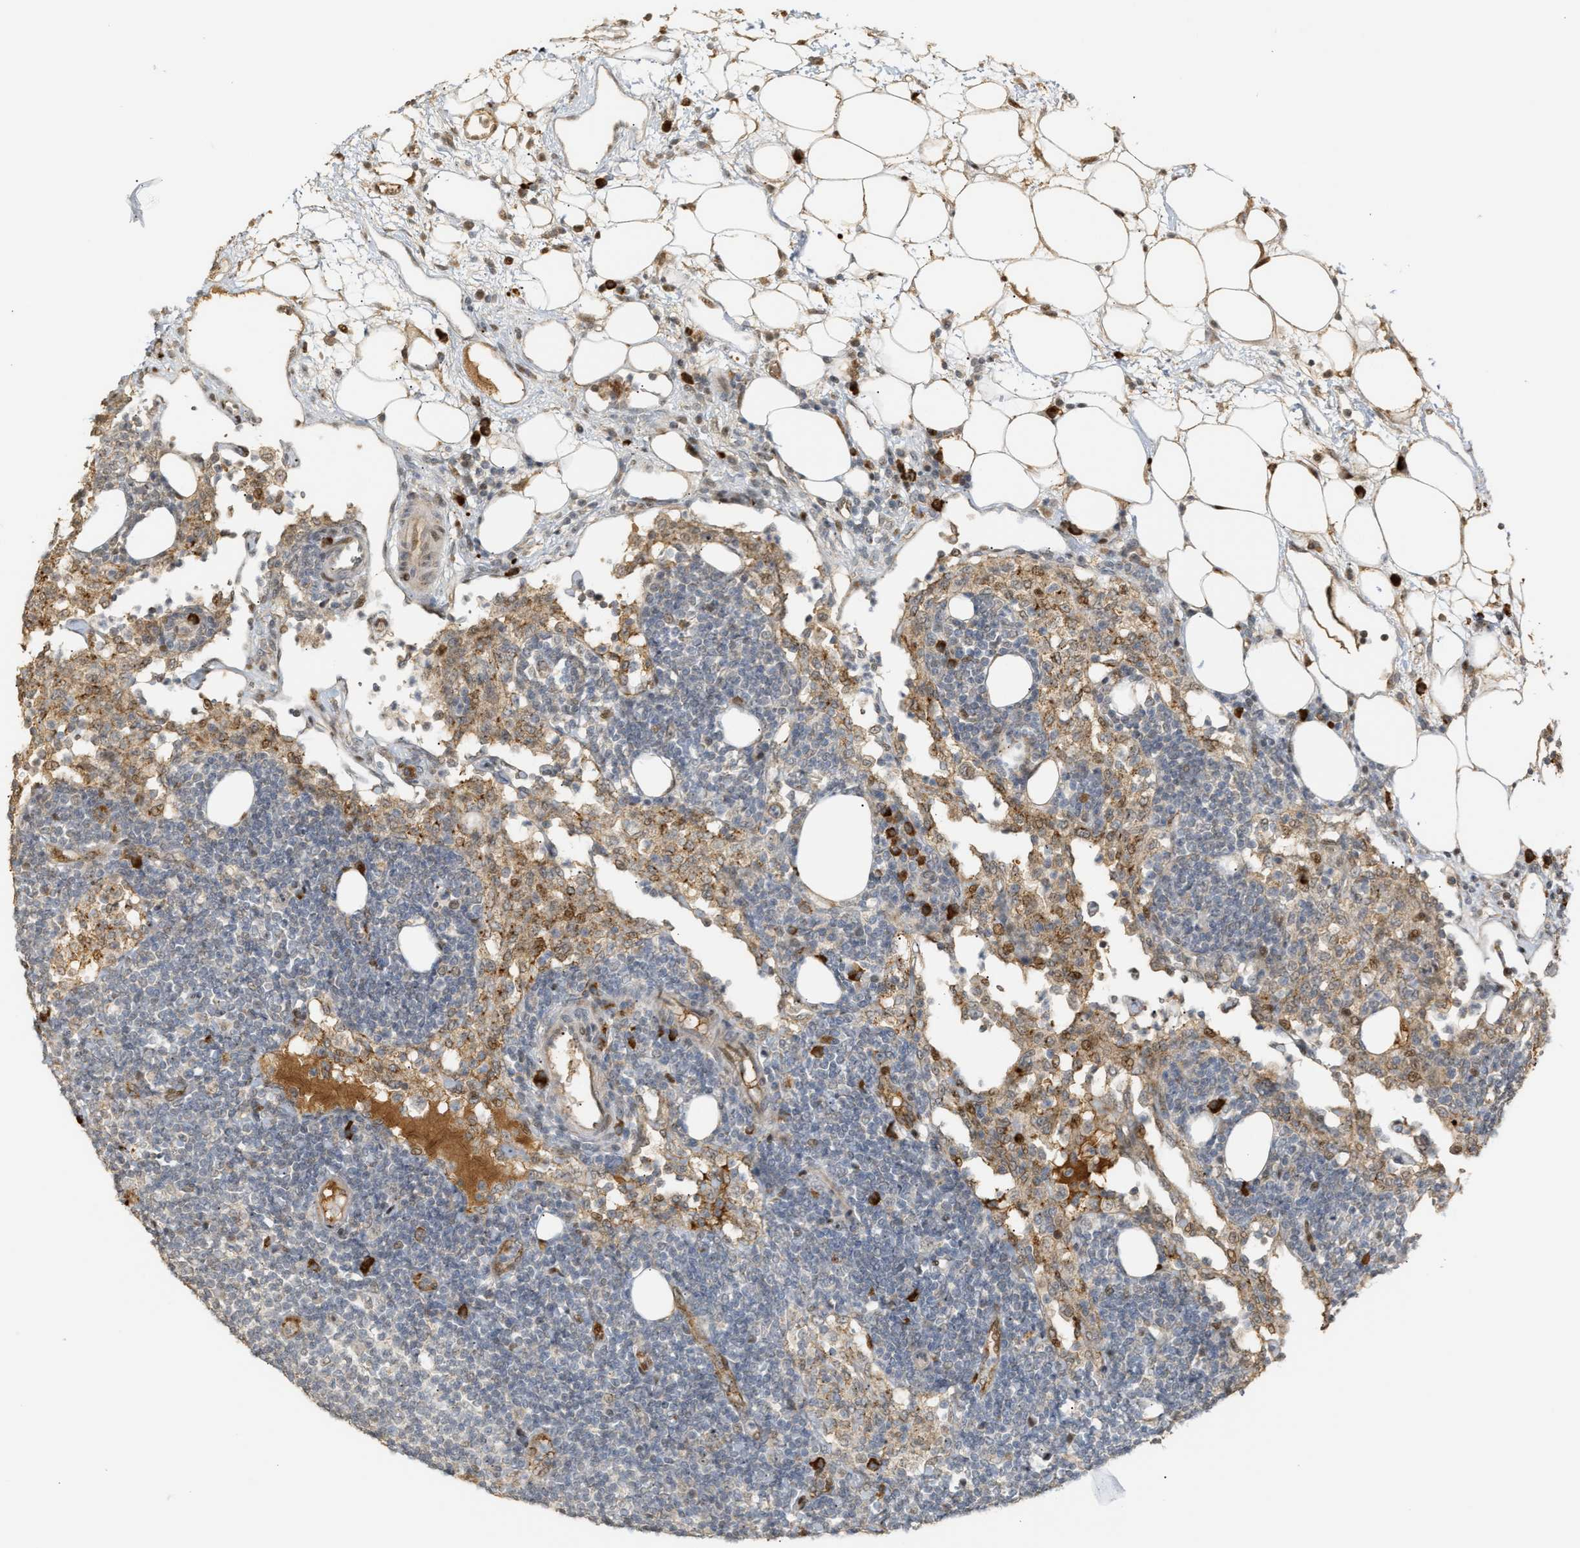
{"staining": {"intensity": "moderate", "quantity": "<25%", "location": "cytoplasmic/membranous"}, "tissue": "lymph node", "cell_type": "Germinal center cells", "image_type": "normal", "snomed": [{"axis": "morphology", "description": "Normal tissue, NOS"}, {"axis": "morphology", "description": "Carcinoid, malignant, NOS"}, {"axis": "topography", "description": "Lymph node"}], "caption": "Immunohistochemical staining of unremarkable human lymph node exhibits moderate cytoplasmic/membranous protein positivity in about <25% of germinal center cells. (brown staining indicates protein expression, while blue staining denotes nuclei).", "gene": "ZFAND5", "patient": {"sex": "male", "age": 47}}